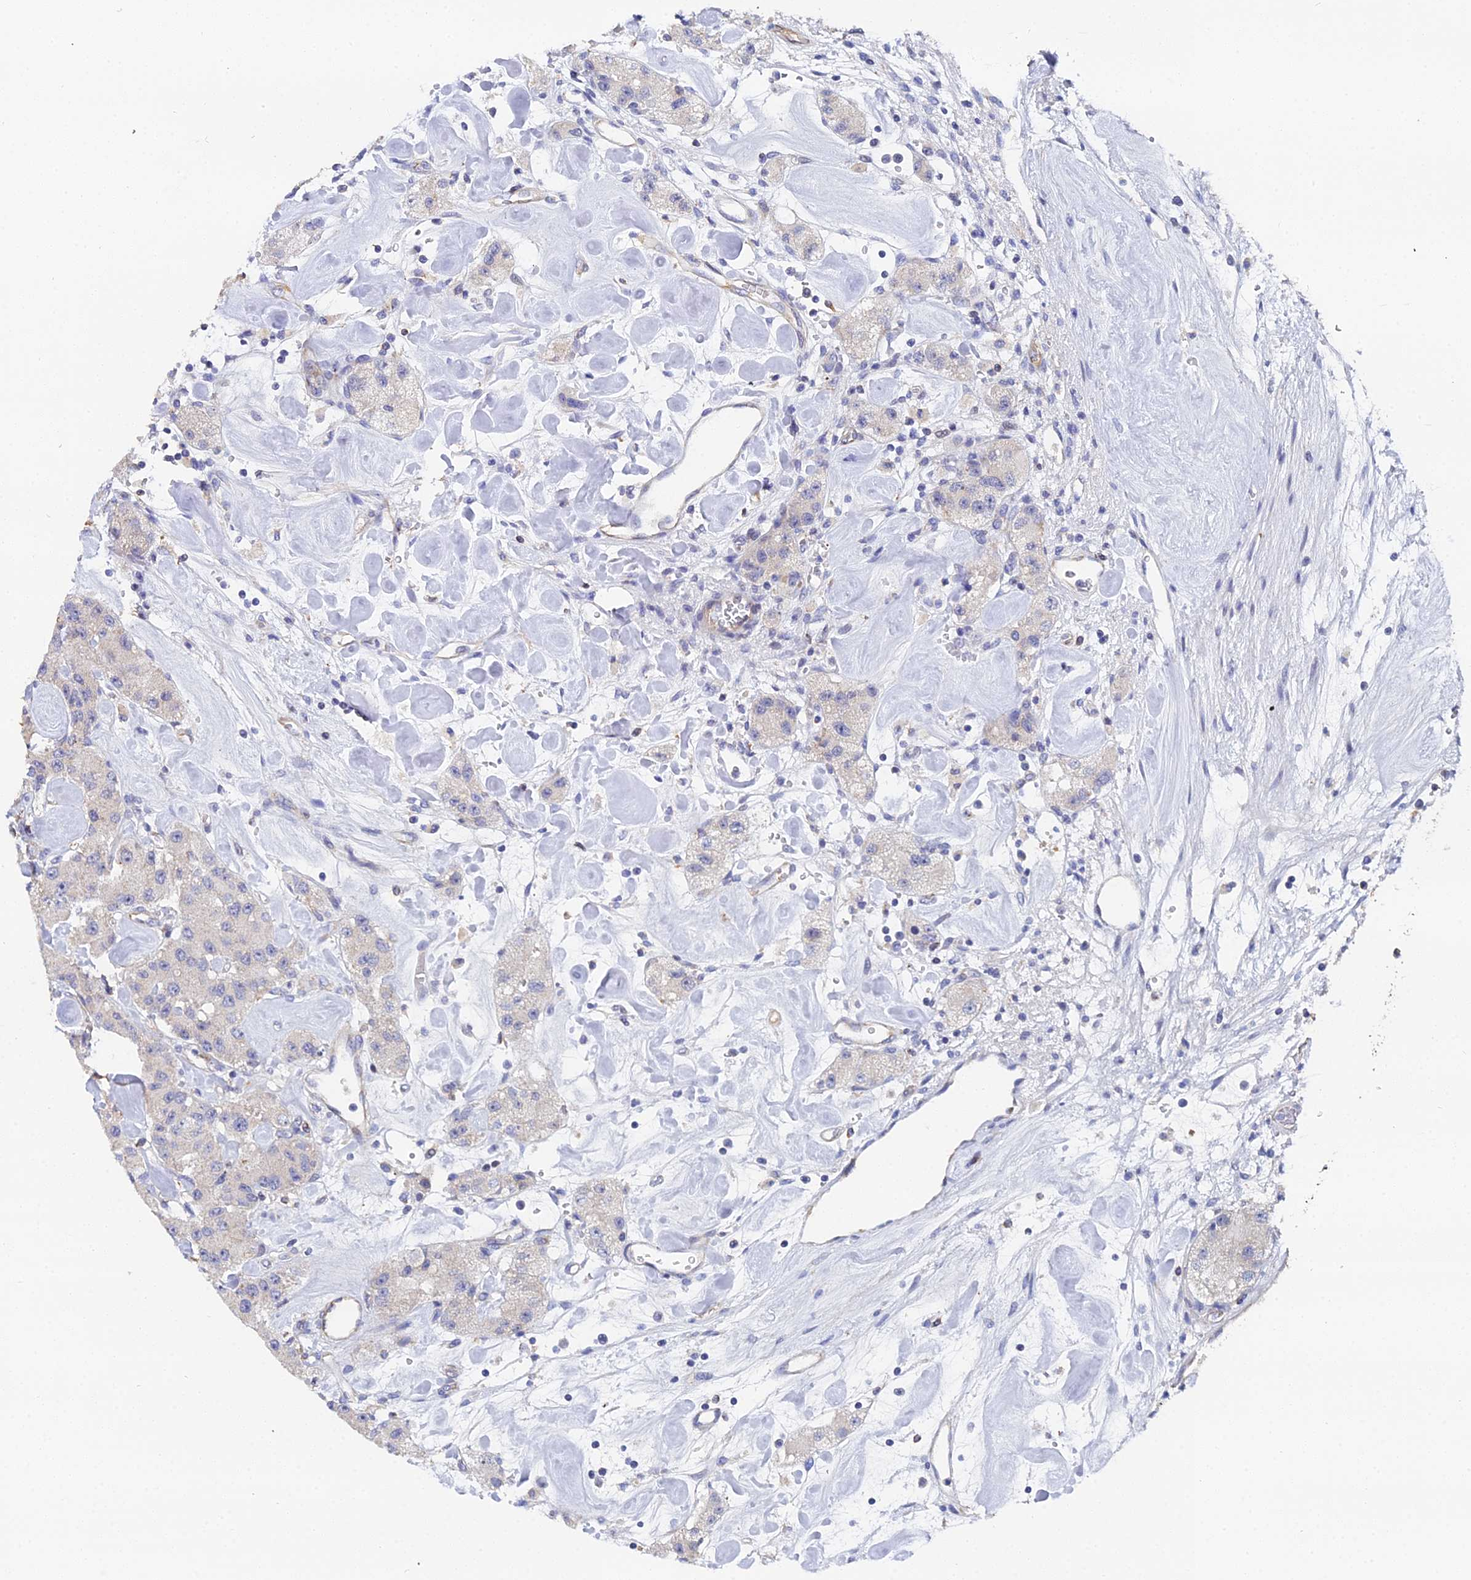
{"staining": {"intensity": "negative", "quantity": "none", "location": "none"}, "tissue": "carcinoid", "cell_type": "Tumor cells", "image_type": "cancer", "snomed": [{"axis": "morphology", "description": "Carcinoid, malignant, NOS"}, {"axis": "topography", "description": "Pancreas"}], "caption": "Photomicrograph shows no protein staining in tumor cells of carcinoid tissue.", "gene": "ENSG00000268674", "patient": {"sex": "male", "age": 41}}